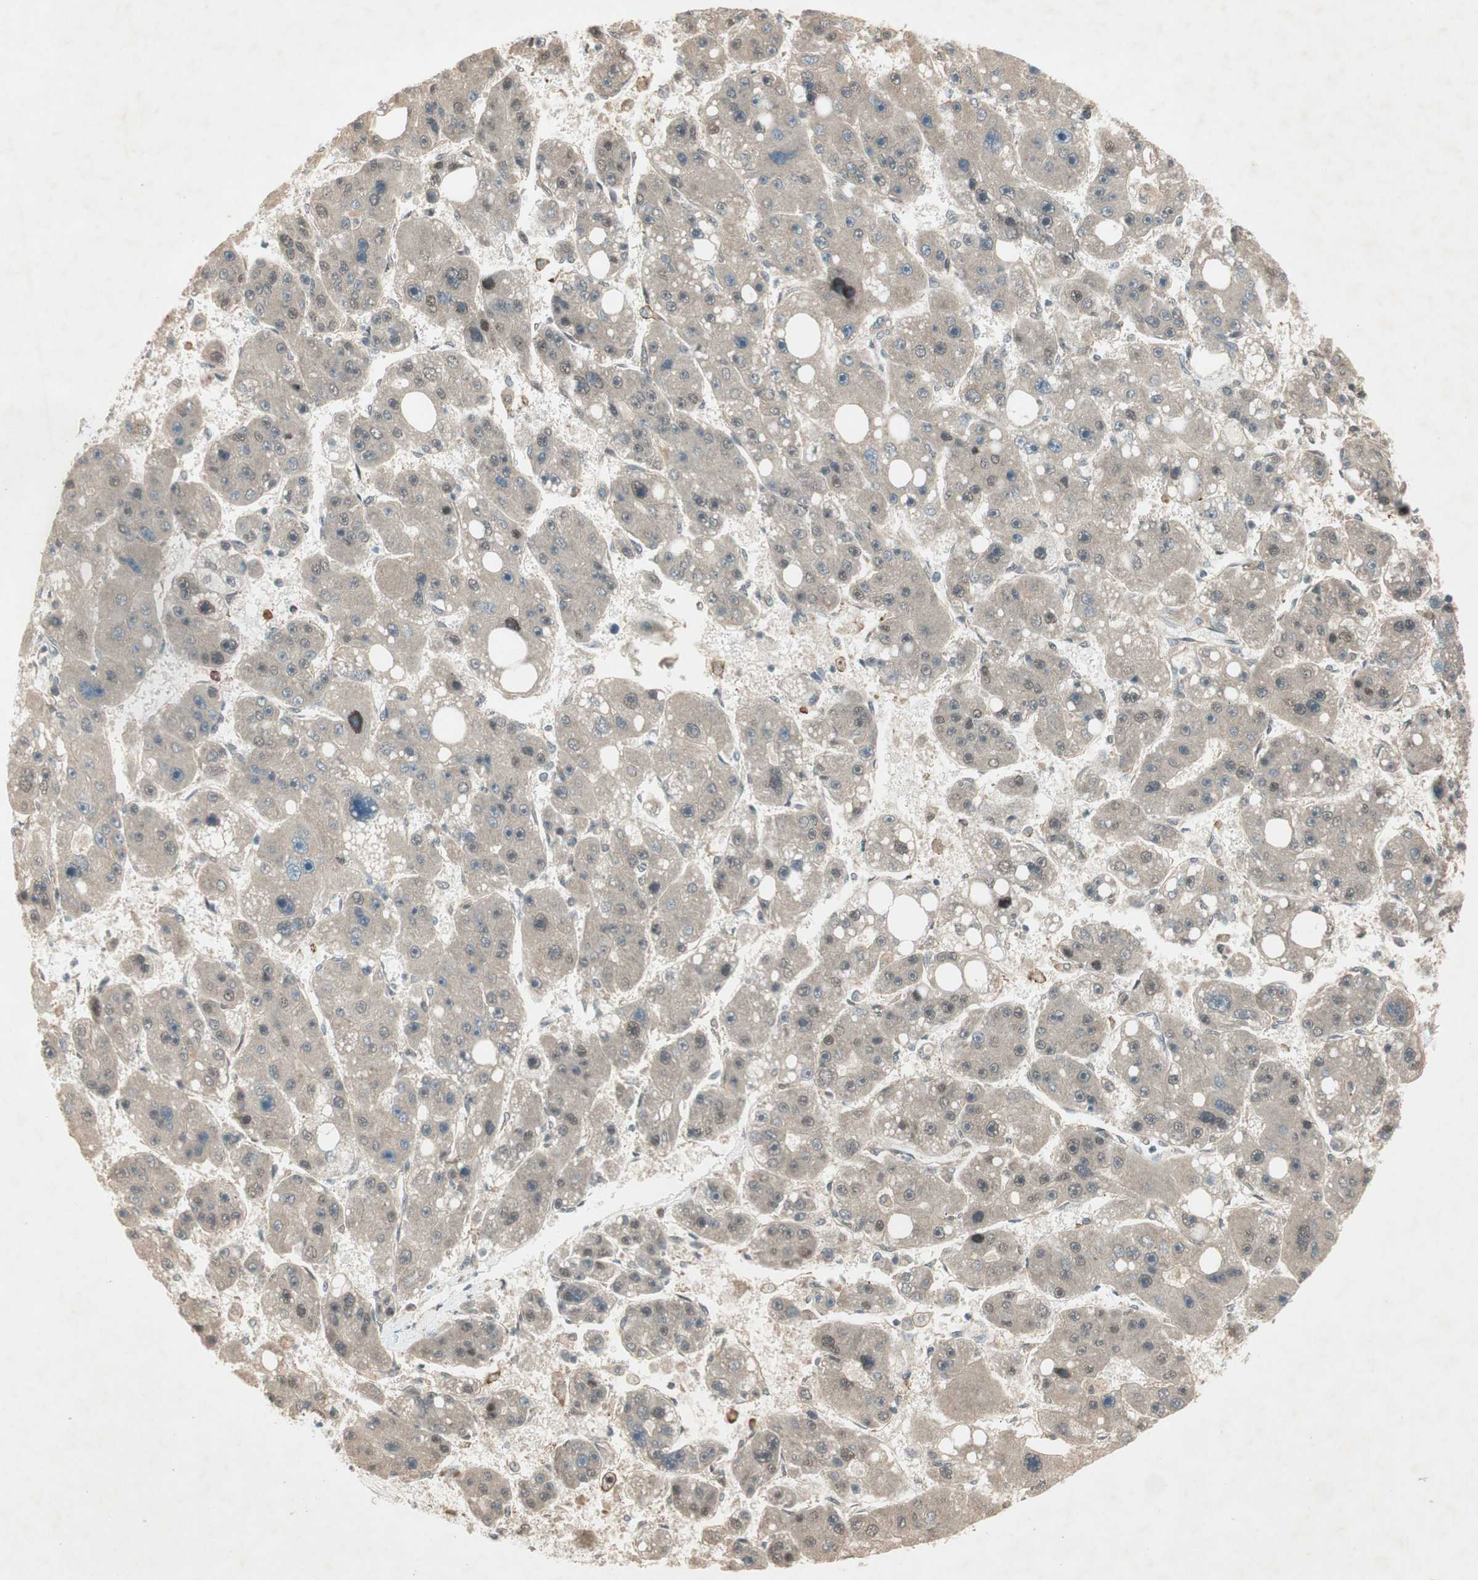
{"staining": {"intensity": "moderate", "quantity": "<25%", "location": "nuclear"}, "tissue": "liver cancer", "cell_type": "Tumor cells", "image_type": "cancer", "snomed": [{"axis": "morphology", "description": "Carcinoma, Hepatocellular, NOS"}, {"axis": "topography", "description": "Liver"}], "caption": "The image shows immunohistochemical staining of hepatocellular carcinoma (liver). There is moderate nuclear staining is present in about <25% of tumor cells.", "gene": "RNGTT", "patient": {"sex": "female", "age": 61}}